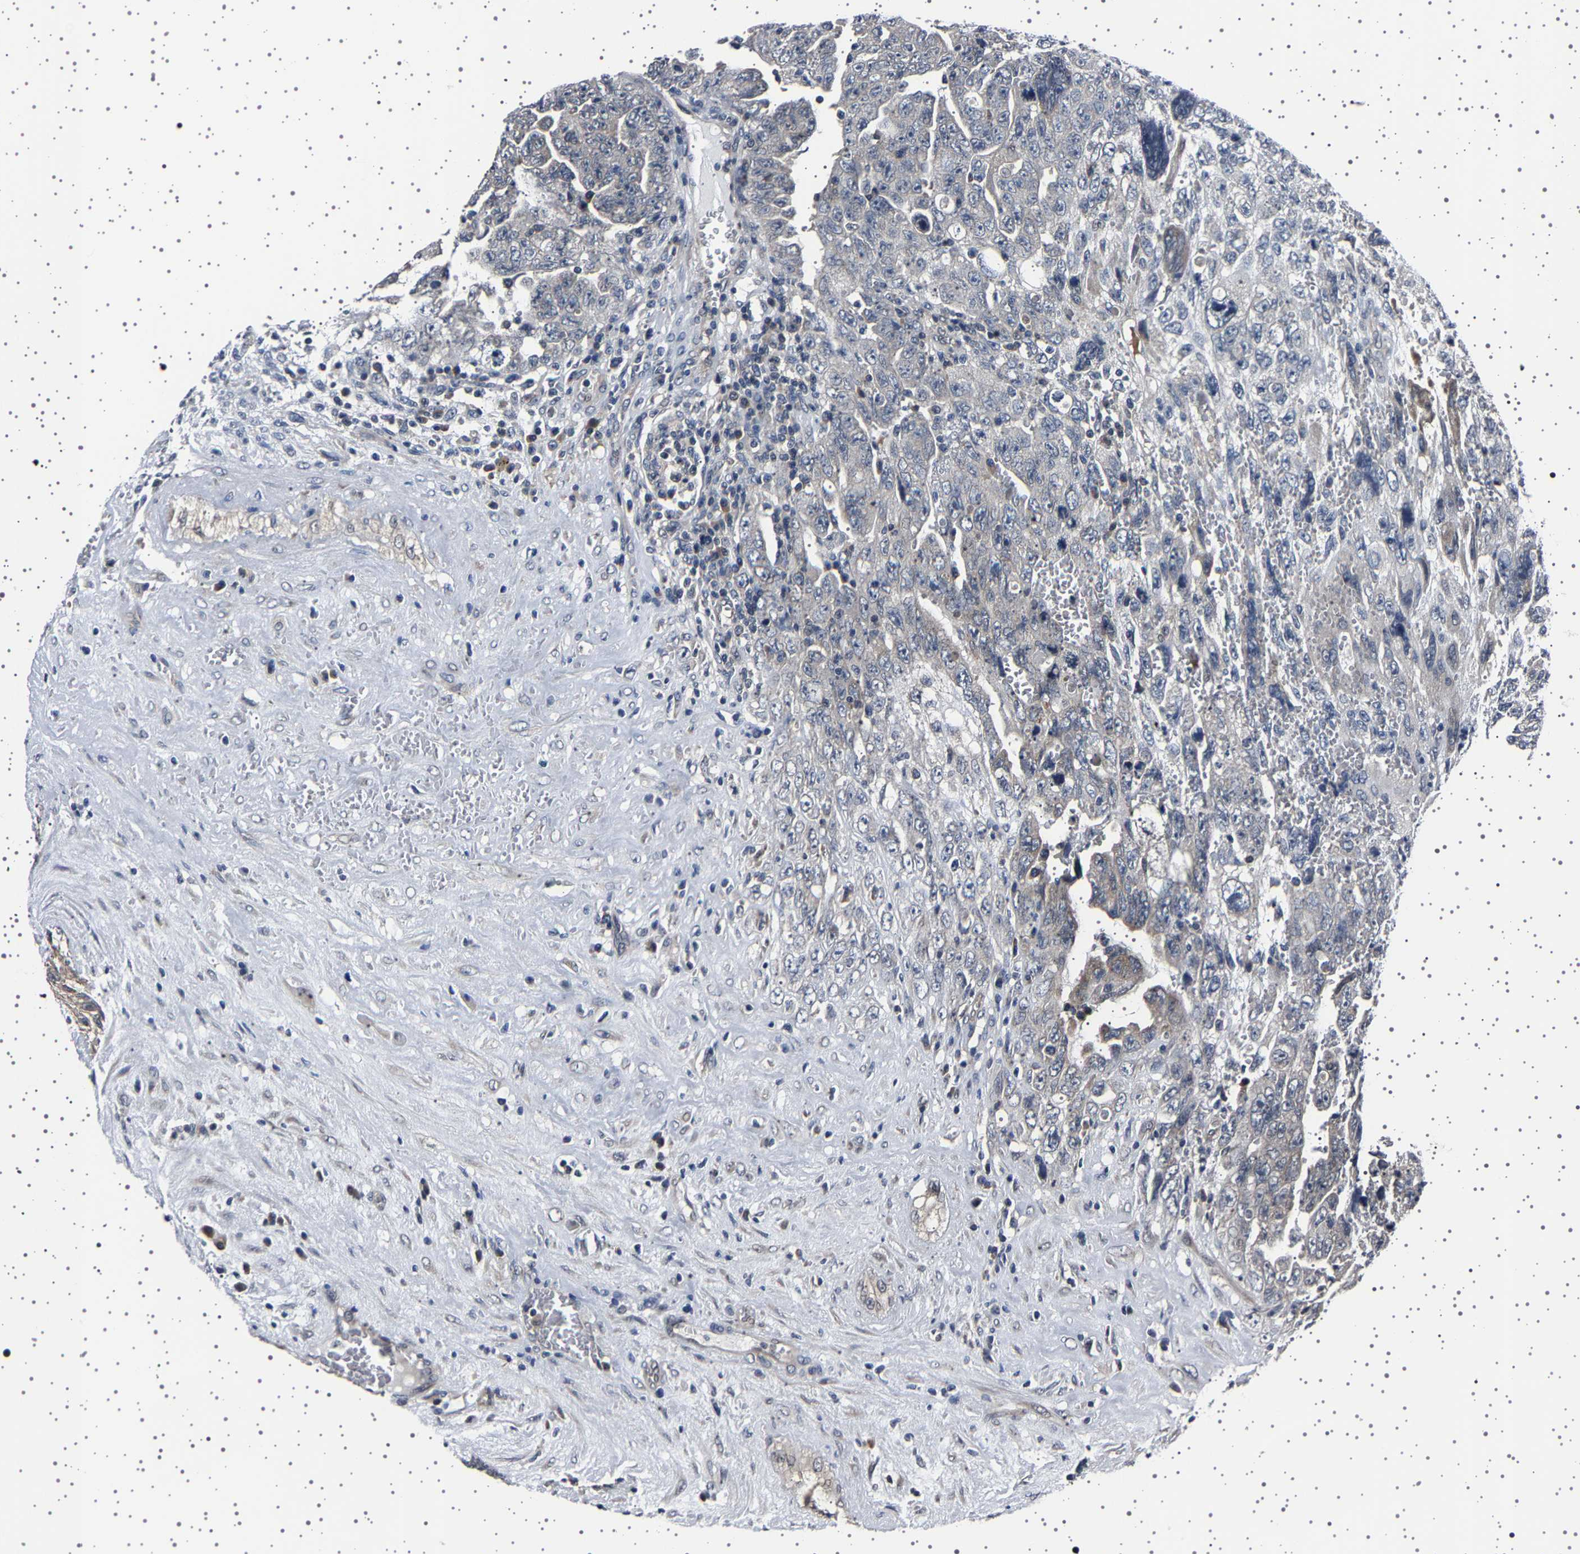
{"staining": {"intensity": "weak", "quantity": "<25%", "location": "cytoplasmic/membranous"}, "tissue": "testis cancer", "cell_type": "Tumor cells", "image_type": "cancer", "snomed": [{"axis": "morphology", "description": "Carcinoma, Embryonal, NOS"}, {"axis": "topography", "description": "Testis"}], "caption": "Testis embryonal carcinoma stained for a protein using IHC shows no expression tumor cells.", "gene": "IL10RB", "patient": {"sex": "male", "age": 28}}